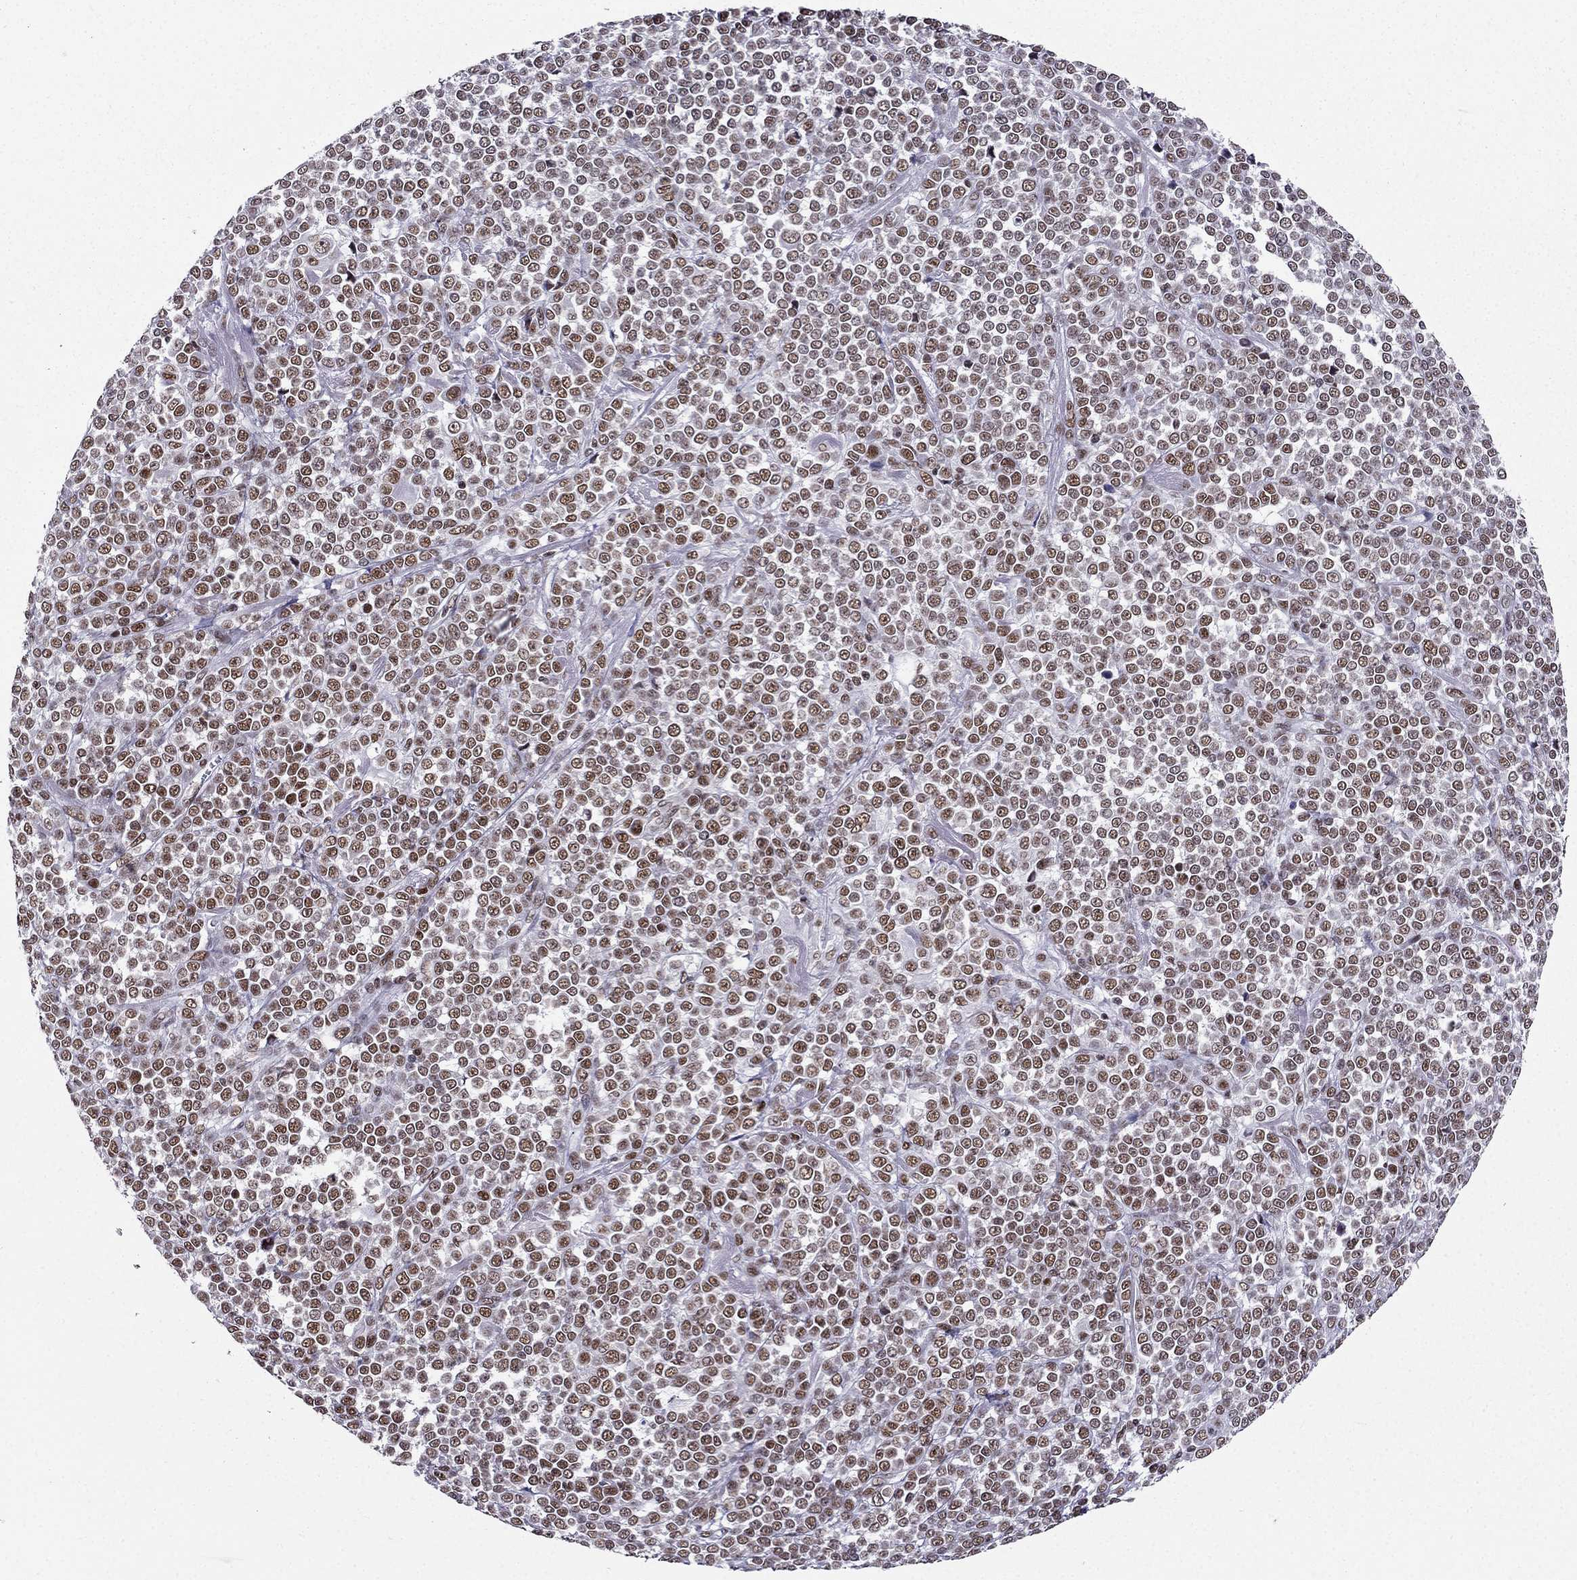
{"staining": {"intensity": "moderate", "quantity": "25%-75%", "location": "nuclear"}, "tissue": "melanoma", "cell_type": "Tumor cells", "image_type": "cancer", "snomed": [{"axis": "morphology", "description": "Malignant melanoma, NOS"}, {"axis": "topography", "description": "Skin"}], "caption": "A brown stain highlights moderate nuclear staining of a protein in malignant melanoma tumor cells. Ihc stains the protein of interest in brown and the nuclei are stained blue.", "gene": "ZNF420", "patient": {"sex": "female", "age": 95}}